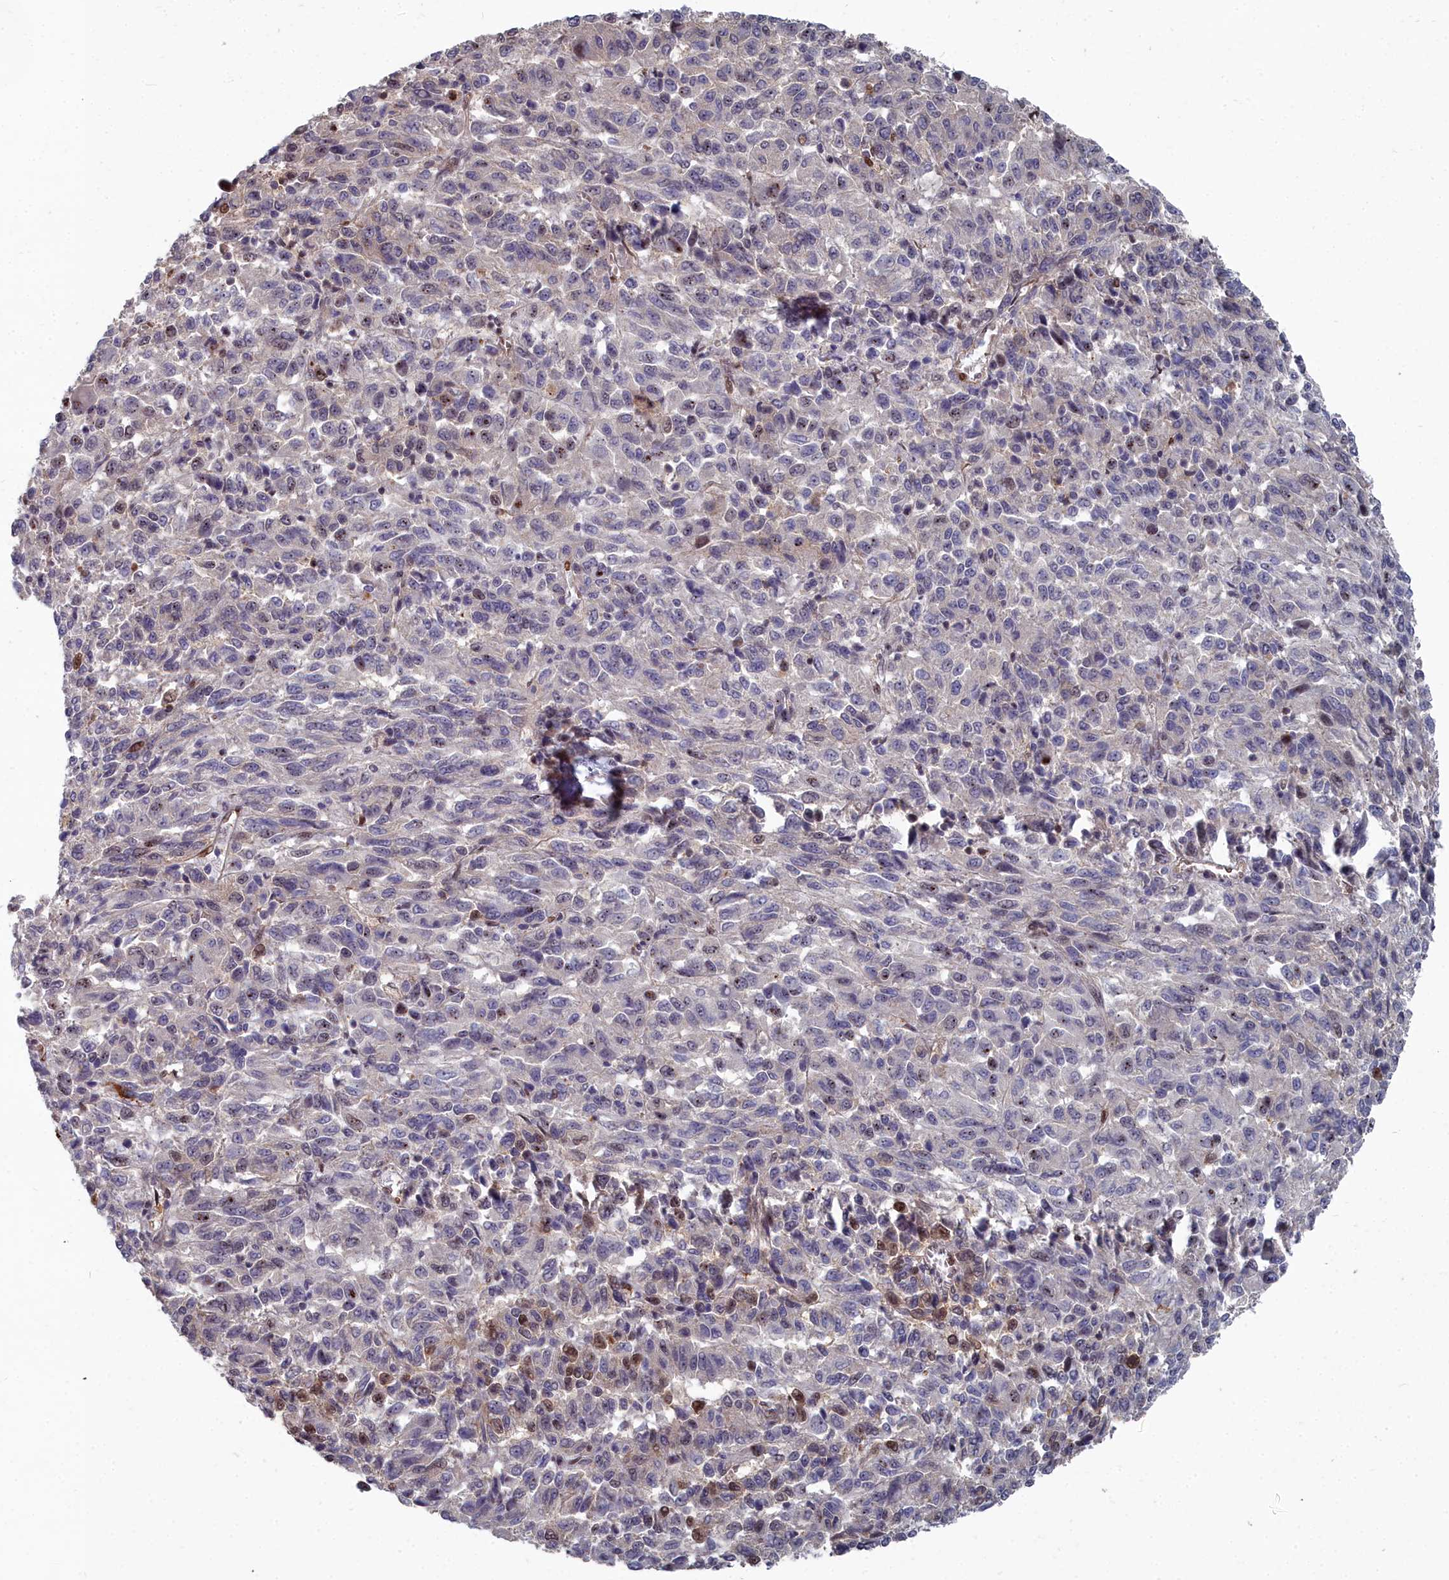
{"staining": {"intensity": "moderate", "quantity": "<25%", "location": "nuclear"}, "tissue": "melanoma", "cell_type": "Tumor cells", "image_type": "cancer", "snomed": [{"axis": "morphology", "description": "Malignant melanoma, Metastatic site"}, {"axis": "topography", "description": "Lung"}], "caption": "Protein staining demonstrates moderate nuclear staining in about <25% of tumor cells in malignant melanoma (metastatic site).", "gene": "RPS27A", "patient": {"sex": "male", "age": 64}}